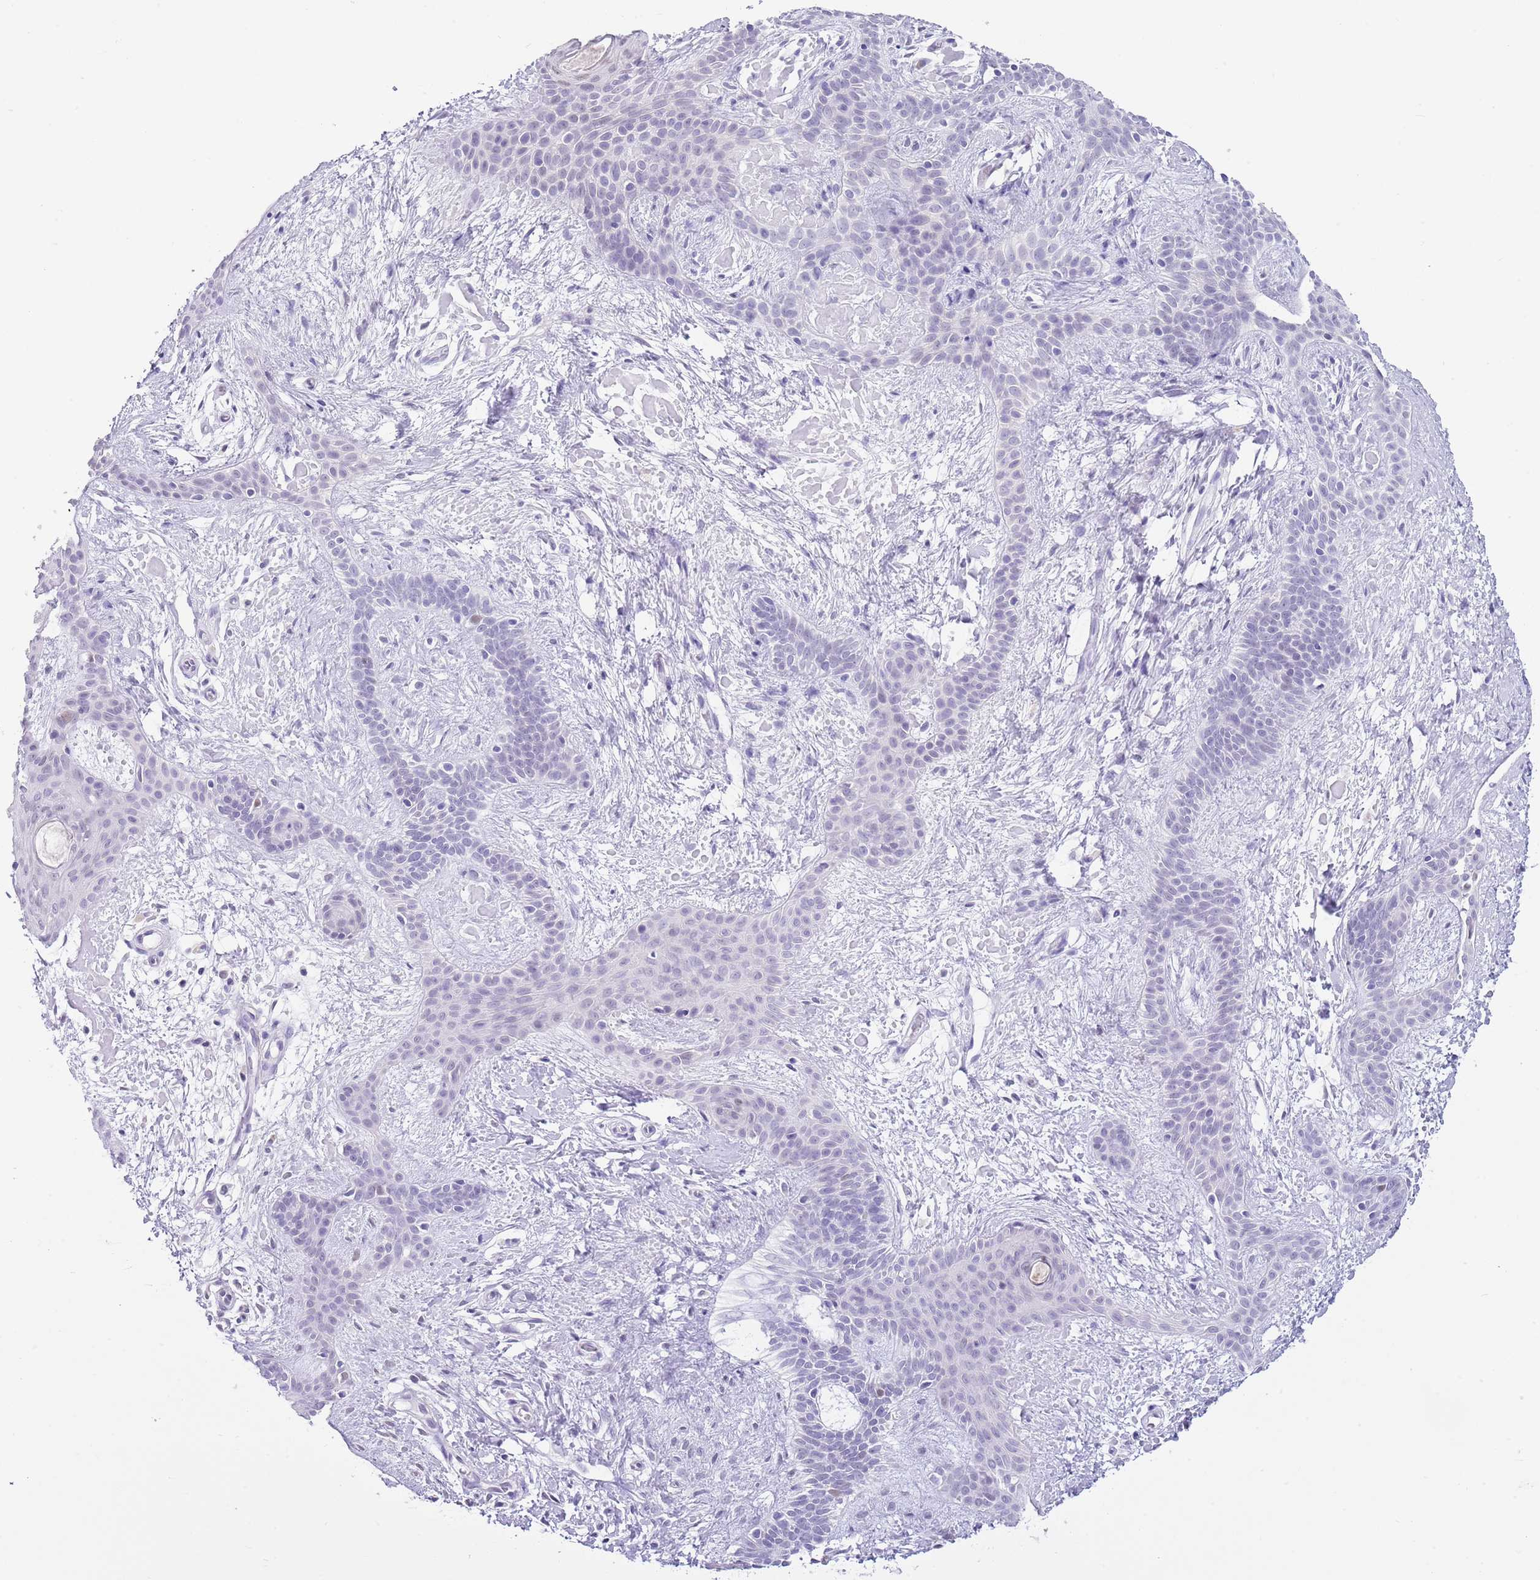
{"staining": {"intensity": "negative", "quantity": "none", "location": "none"}, "tissue": "skin cancer", "cell_type": "Tumor cells", "image_type": "cancer", "snomed": [{"axis": "morphology", "description": "Basal cell carcinoma"}, {"axis": "topography", "description": "Skin"}], "caption": "DAB (3,3'-diaminobenzidine) immunohistochemical staining of human skin cancer (basal cell carcinoma) shows no significant staining in tumor cells.", "gene": "PPP1R17", "patient": {"sex": "male", "age": 78}}